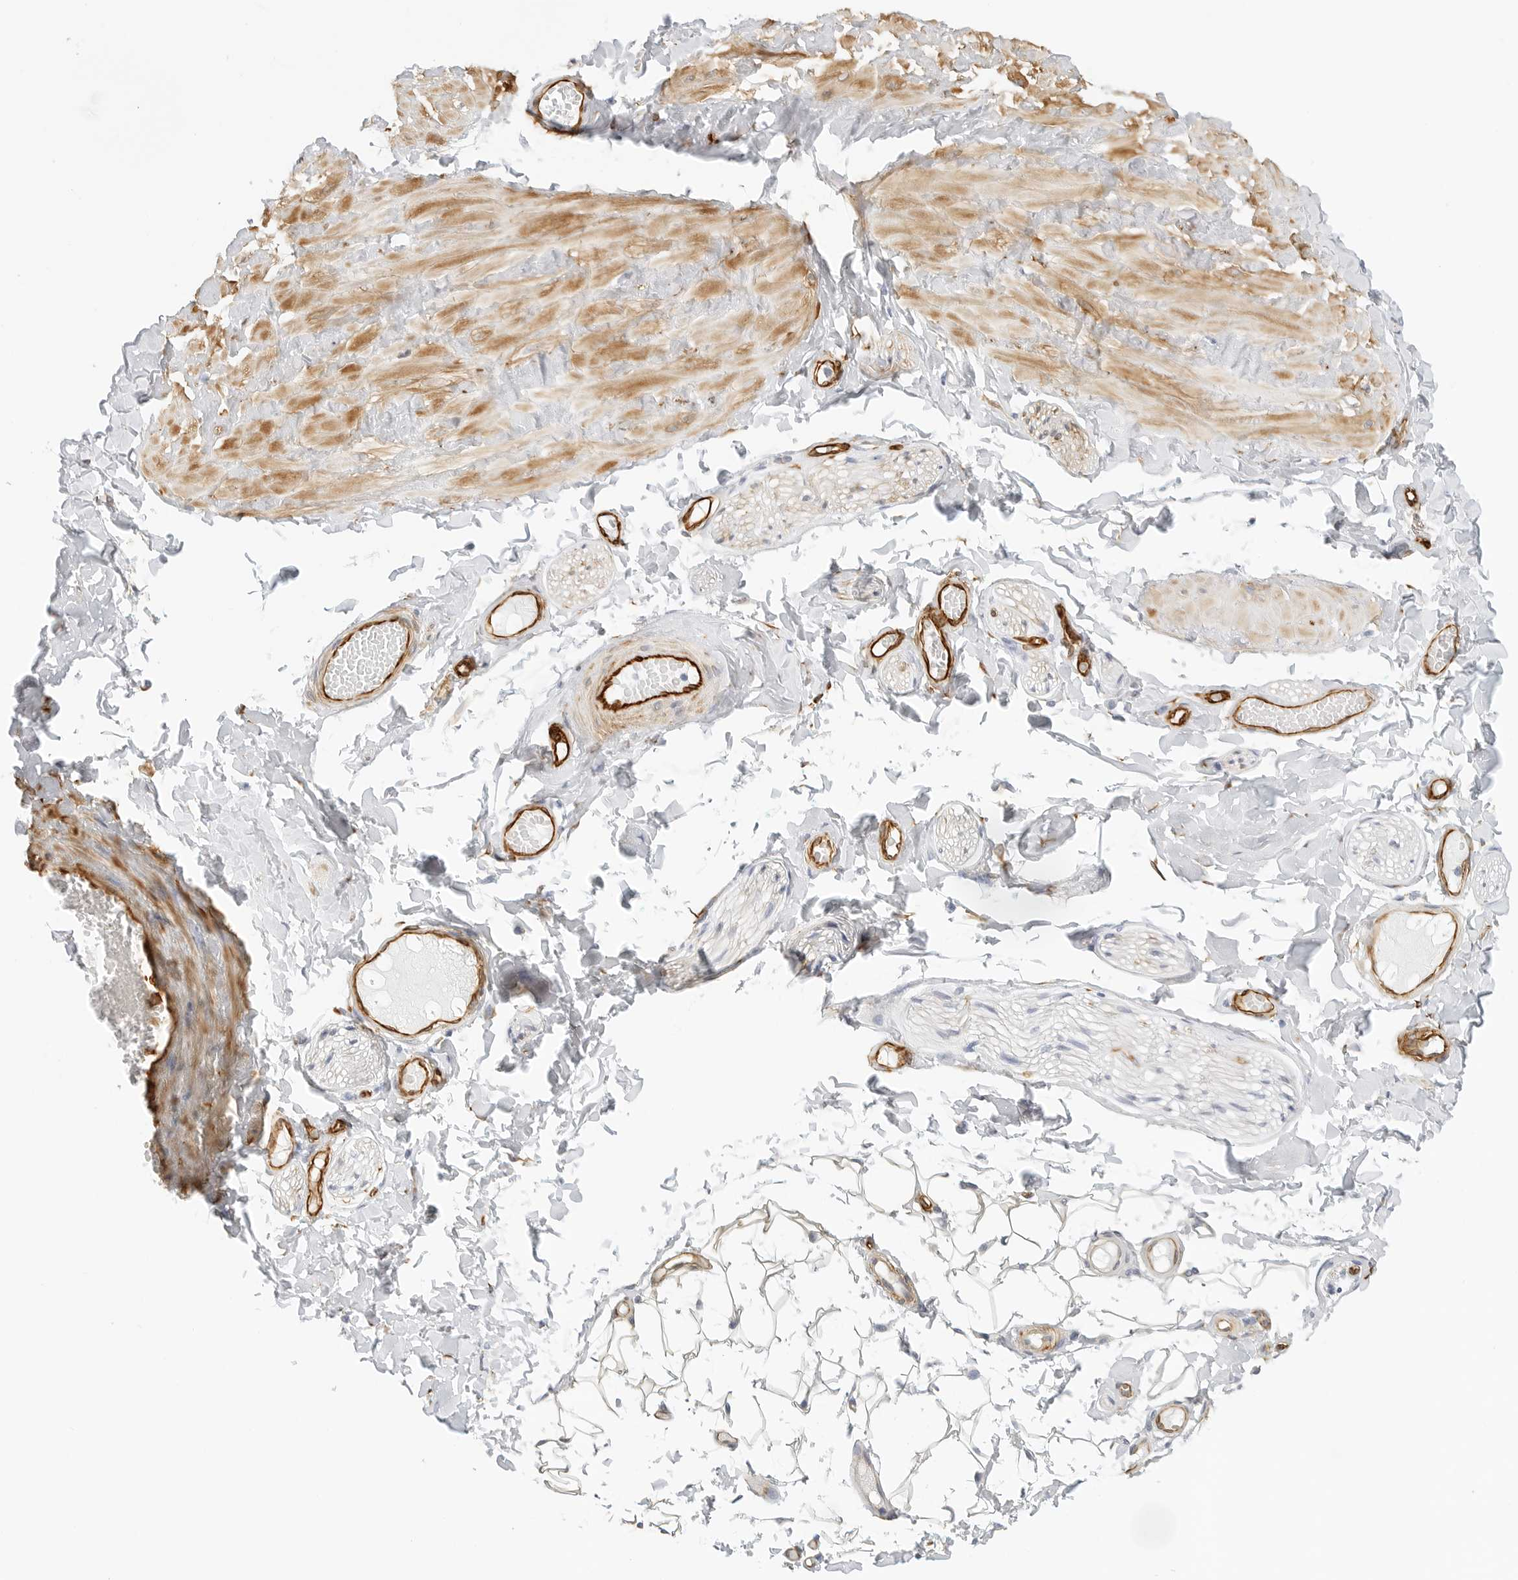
{"staining": {"intensity": "negative", "quantity": "none", "location": "none"}, "tissue": "adipose tissue", "cell_type": "Adipocytes", "image_type": "normal", "snomed": [{"axis": "morphology", "description": "Normal tissue, NOS"}, {"axis": "topography", "description": "Adipose tissue"}, {"axis": "topography", "description": "Vascular tissue"}, {"axis": "topography", "description": "Peripheral nerve tissue"}], "caption": "Immunohistochemistry (IHC) of normal adipose tissue displays no expression in adipocytes.", "gene": "NES", "patient": {"sex": "male", "age": 25}}